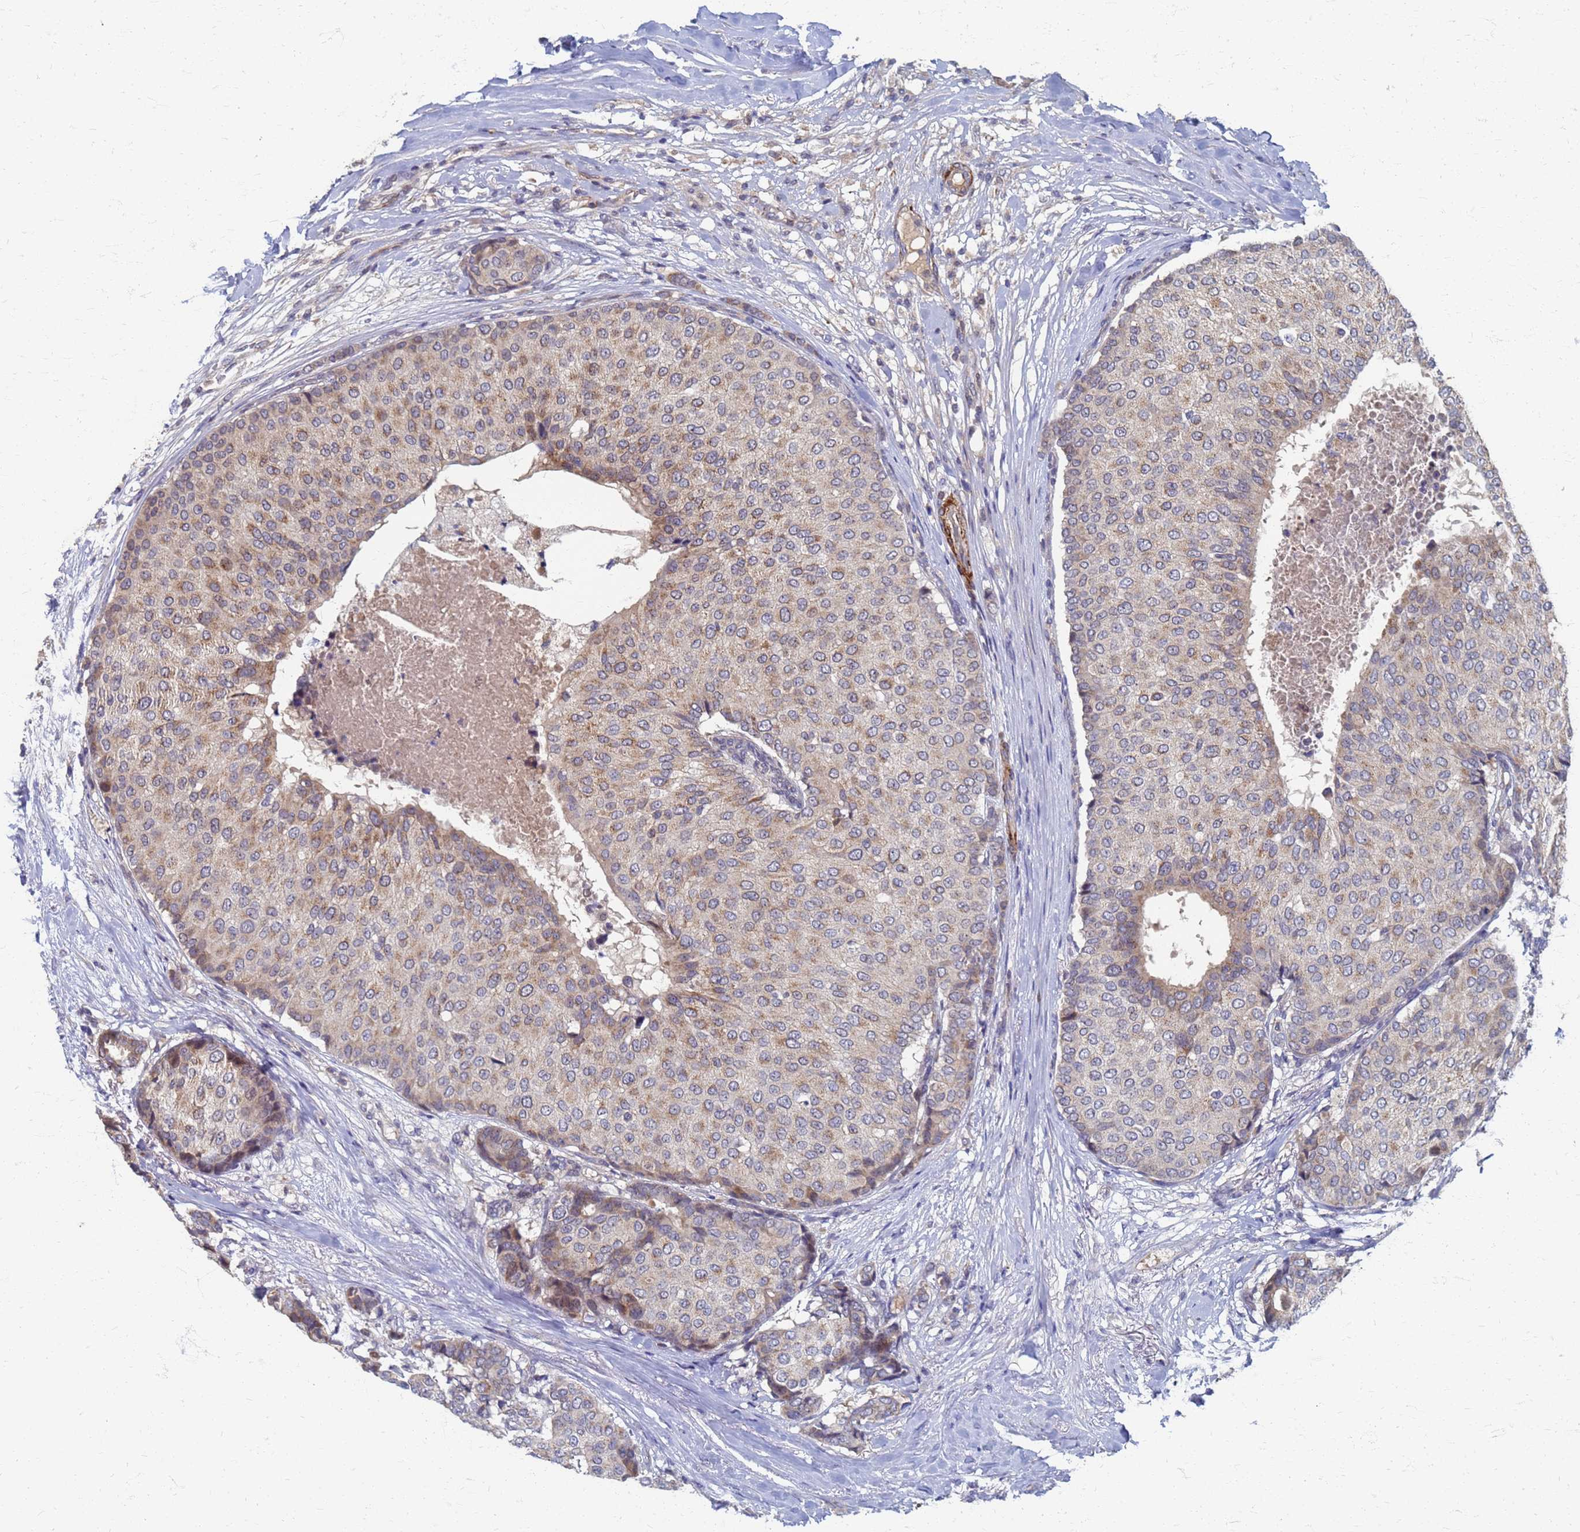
{"staining": {"intensity": "moderate", "quantity": "25%-75%", "location": "cytoplasmic/membranous"}, "tissue": "breast cancer", "cell_type": "Tumor cells", "image_type": "cancer", "snomed": [{"axis": "morphology", "description": "Duct carcinoma"}, {"axis": "topography", "description": "Breast"}], "caption": "Brown immunohistochemical staining in human breast cancer (infiltrating ductal carcinoma) displays moderate cytoplasmic/membranous positivity in approximately 25%-75% of tumor cells.", "gene": "ATPAF1", "patient": {"sex": "female", "age": 75}}